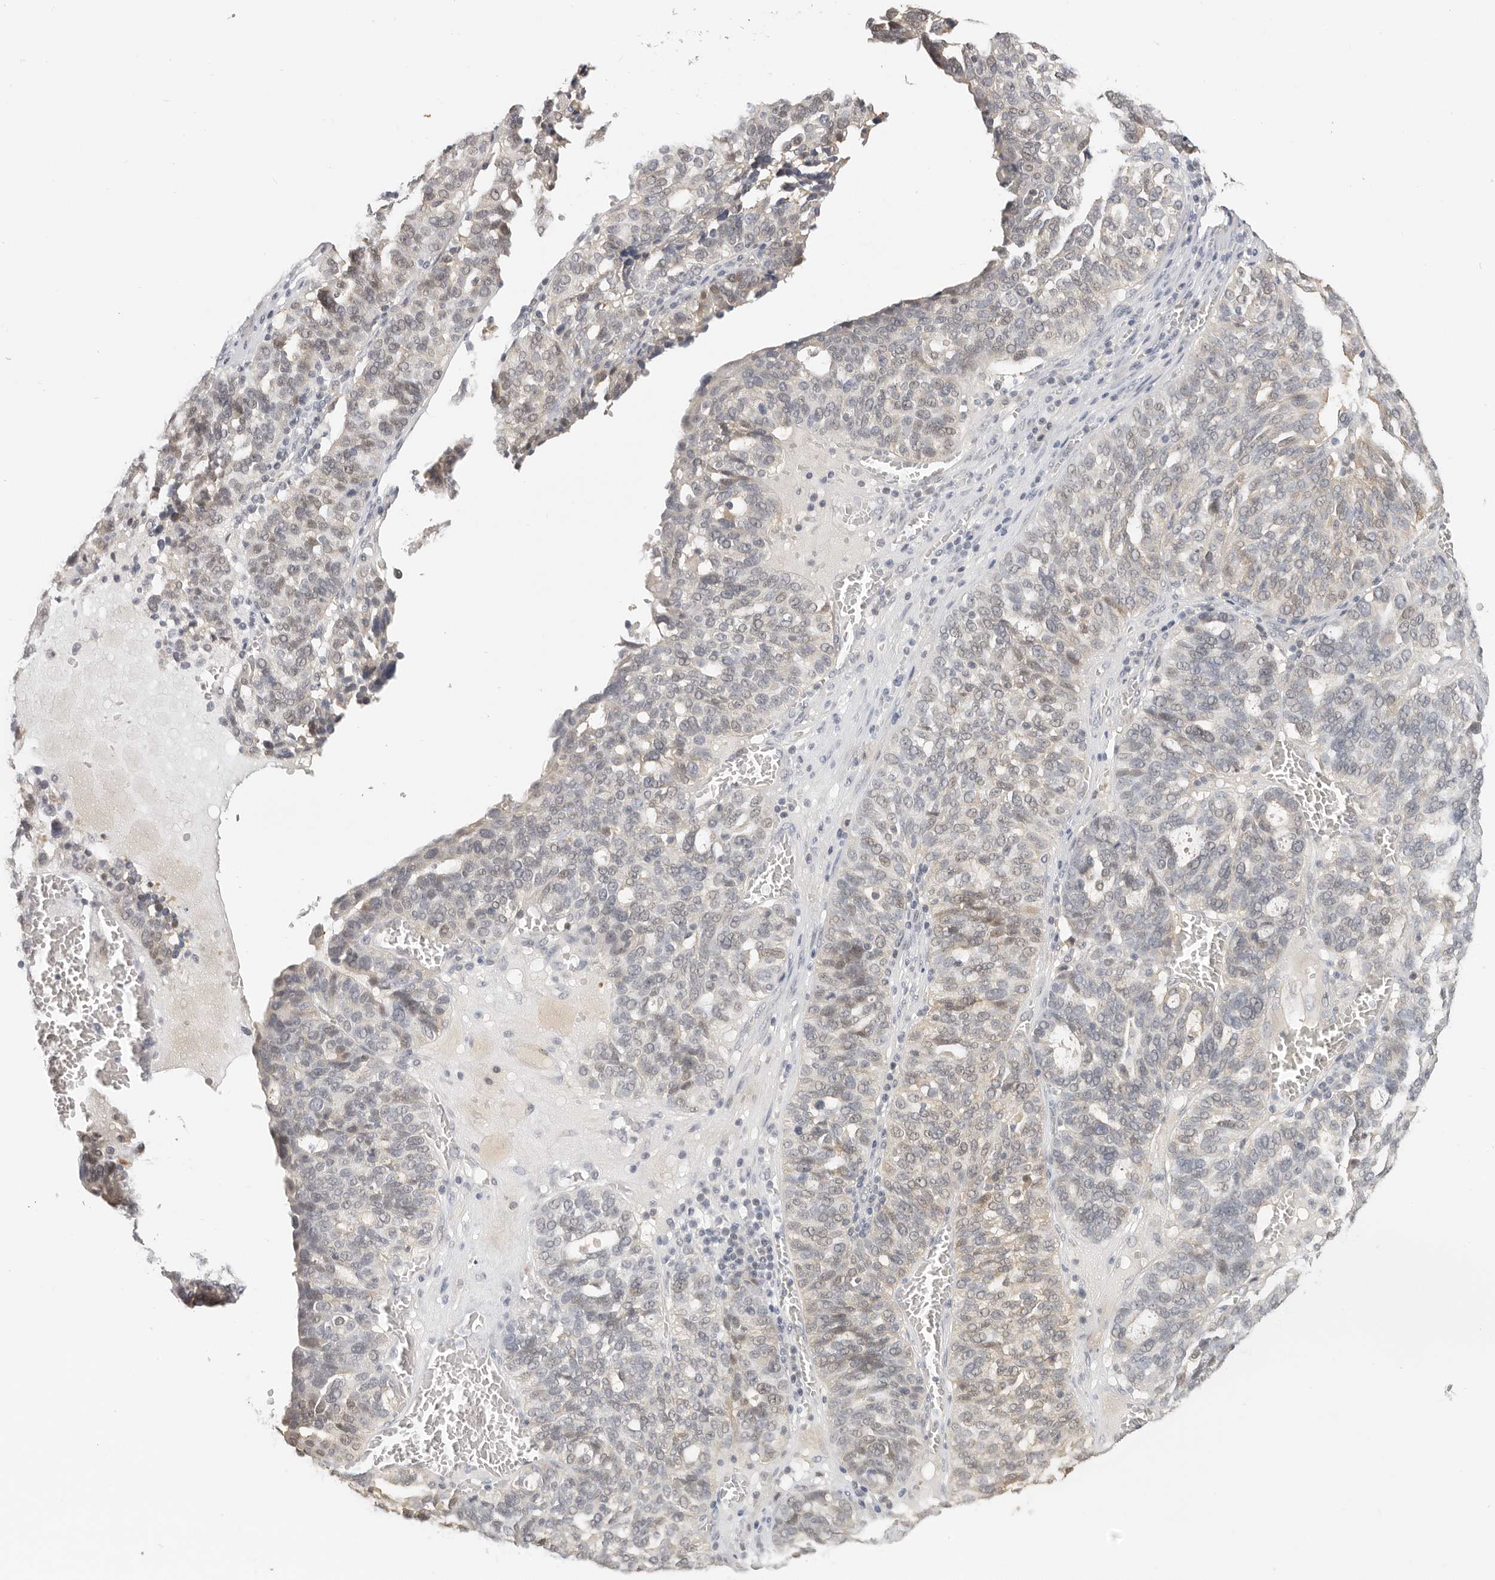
{"staining": {"intensity": "weak", "quantity": "<25%", "location": "nuclear"}, "tissue": "ovarian cancer", "cell_type": "Tumor cells", "image_type": "cancer", "snomed": [{"axis": "morphology", "description": "Cystadenocarcinoma, serous, NOS"}, {"axis": "topography", "description": "Ovary"}], "caption": "Serous cystadenocarcinoma (ovarian) stained for a protein using immunohistochemistry exhibits no positivity tumor cells.", "gene": "LARP7", "patient": {"sex": "female", "age": 59}}